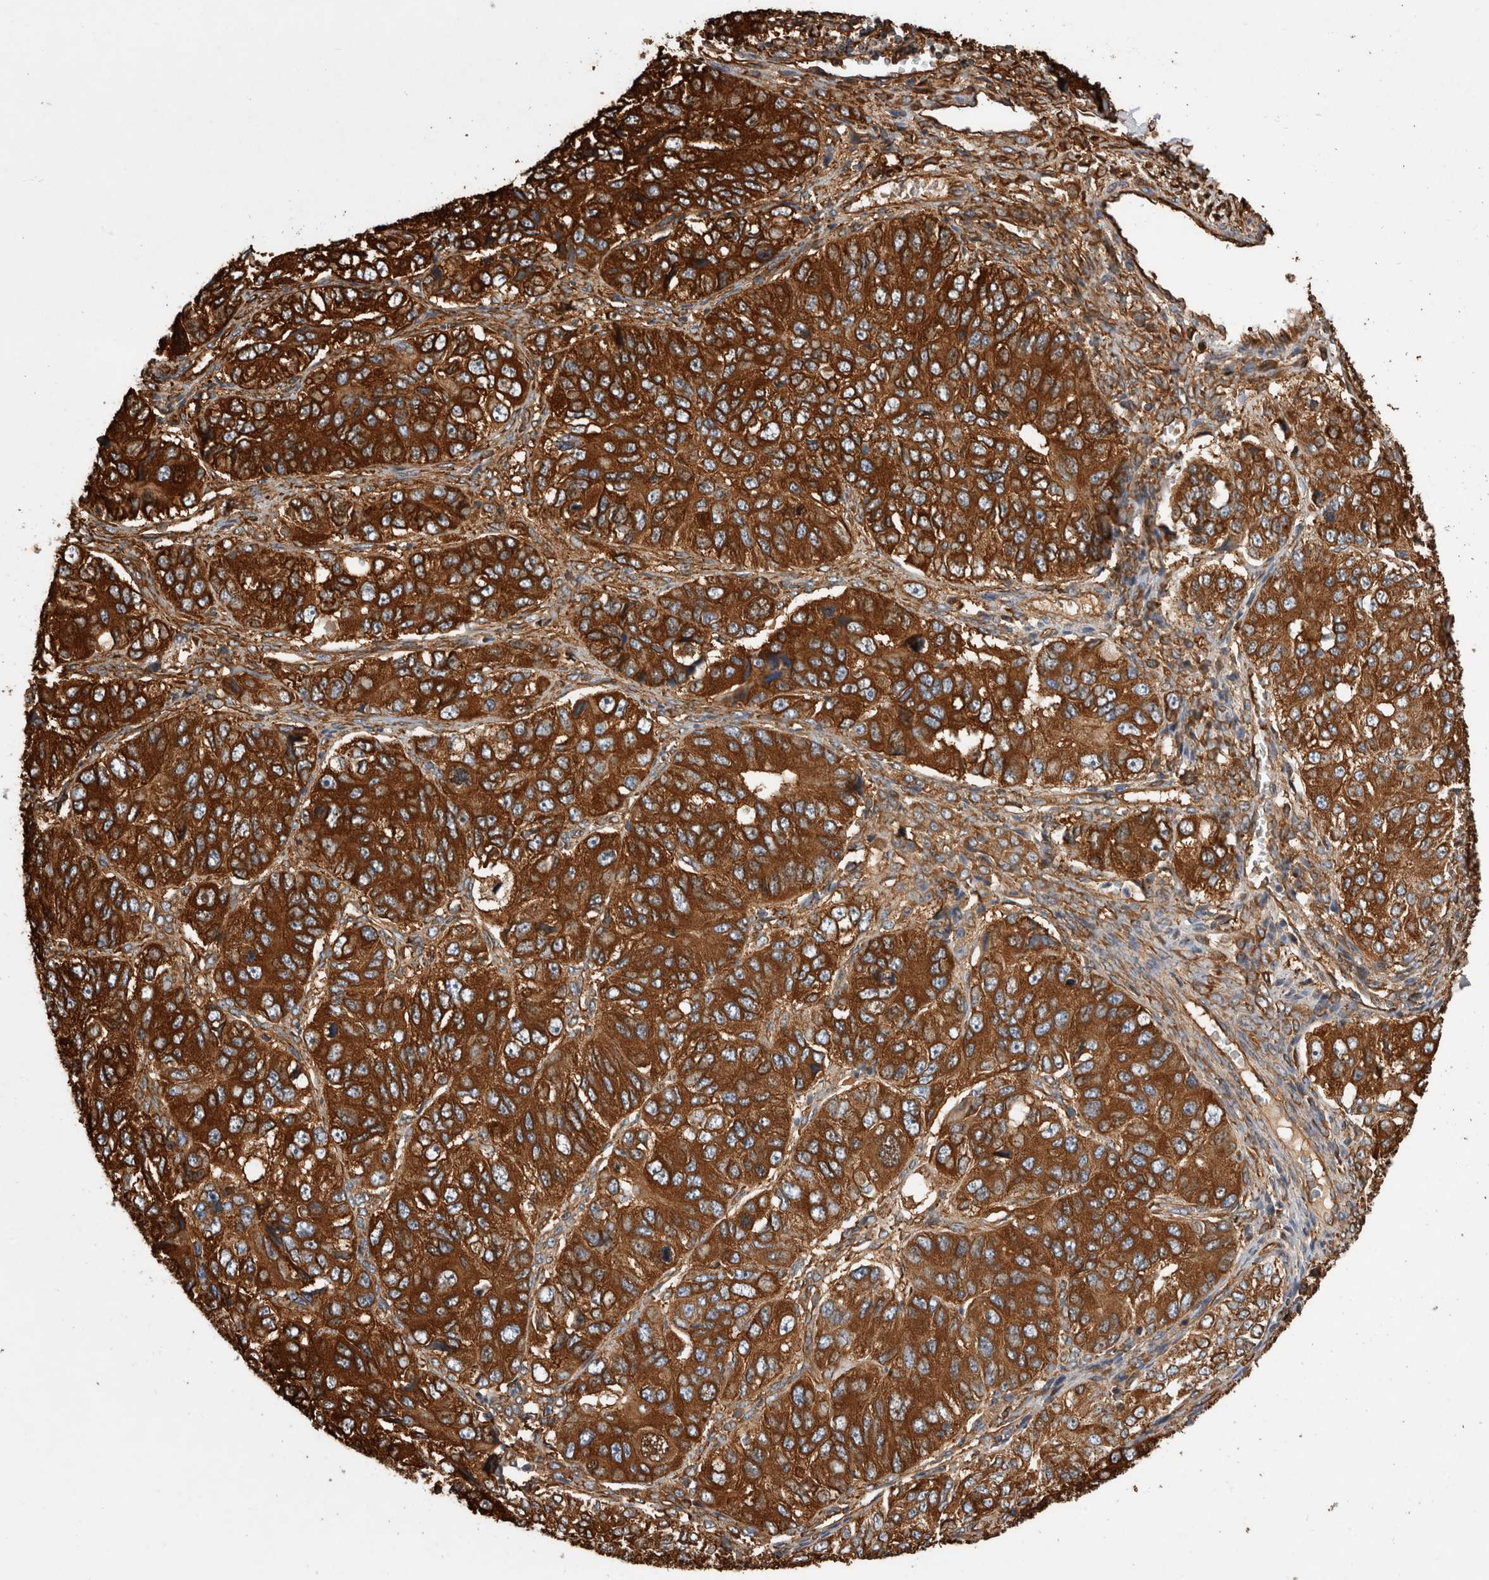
{"staining": {"intensity": "strong", "quantity": ">75%", "location": "cytoplasmic/membranous"}, "tissue": "ovarian cancer", "cell_type": "Tumor cells", "image_type": "cancer", "snomed": [{"axis": "morphology", "description": "Carcinoma, endometroid"}, {"axis": "topography", "description": "Ovary"}], "caption": "Immunohistochemistry (IHC) of ovarian cancer displays high levels of strong cytoplasmic/membranous positivity in approximately >75% of tumor cells. (DAB IHC, brown staining for protein, blue staining for nuclei).", "gene": "ZNF397", "patient": {"sex": "female", "age": 51}}